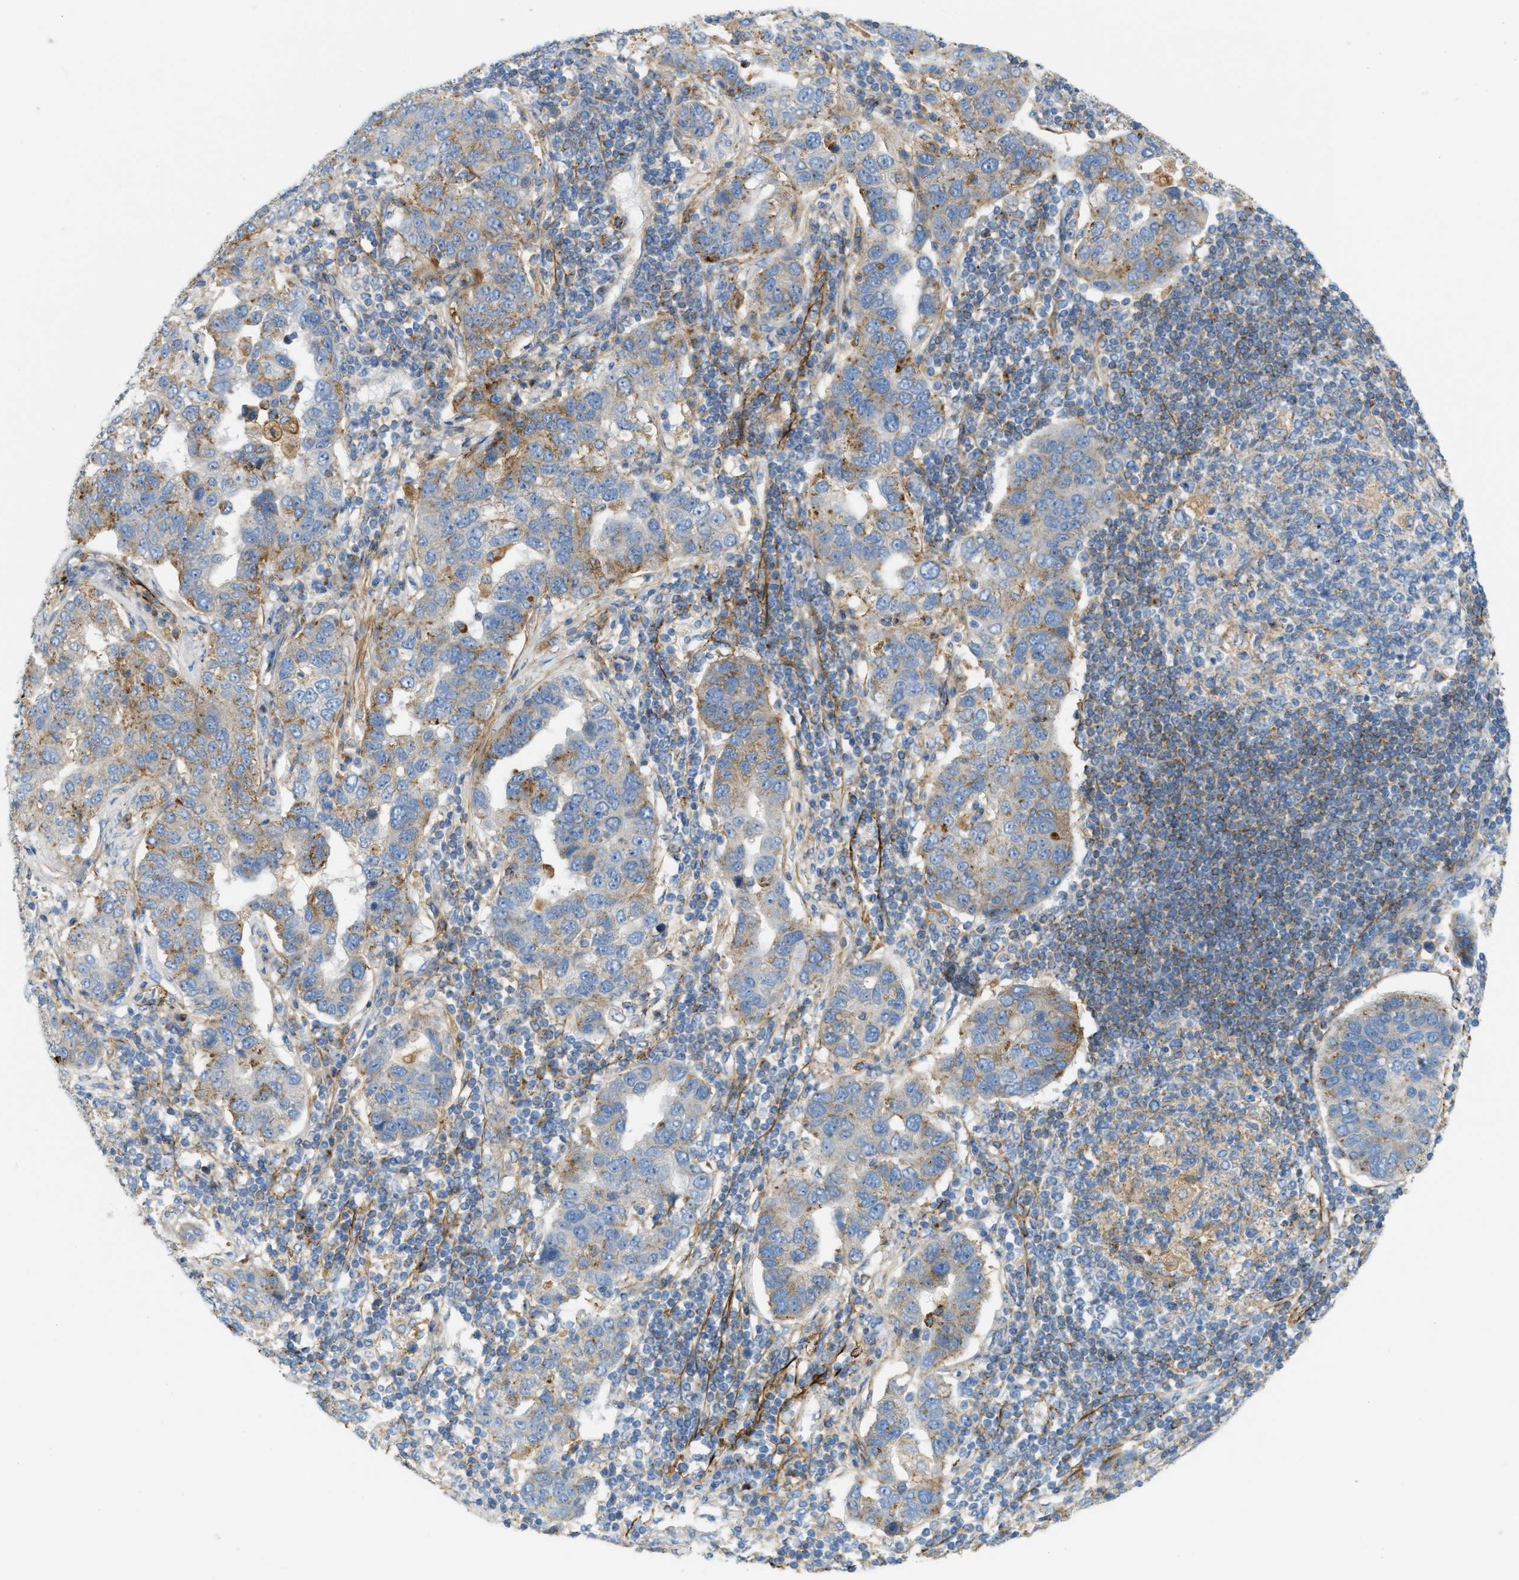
{"staining": {"intensity": "moderate", "quantity": "25%-75%", "location": "cytoplasmic/membranous"}, "tissue": "pancreatic cancer", "cell_type": "Tumor cells", "image_type": "cancer", "snomed": [{"axis": "morphology", "description": "Adenocarcinoma, NOS"}, {"axis": "topography", "description": "Pancreas"}], "caption": "Immunohistochemical staining of human pancreatic cancer (adenocarcinoma) reveals medium levels of moderate cytoplasmic/membranous positivity in about 25%-75% of tumor cells.", "gene": "LMBRD1", "patient": {"sex": "female", "age": 61}}